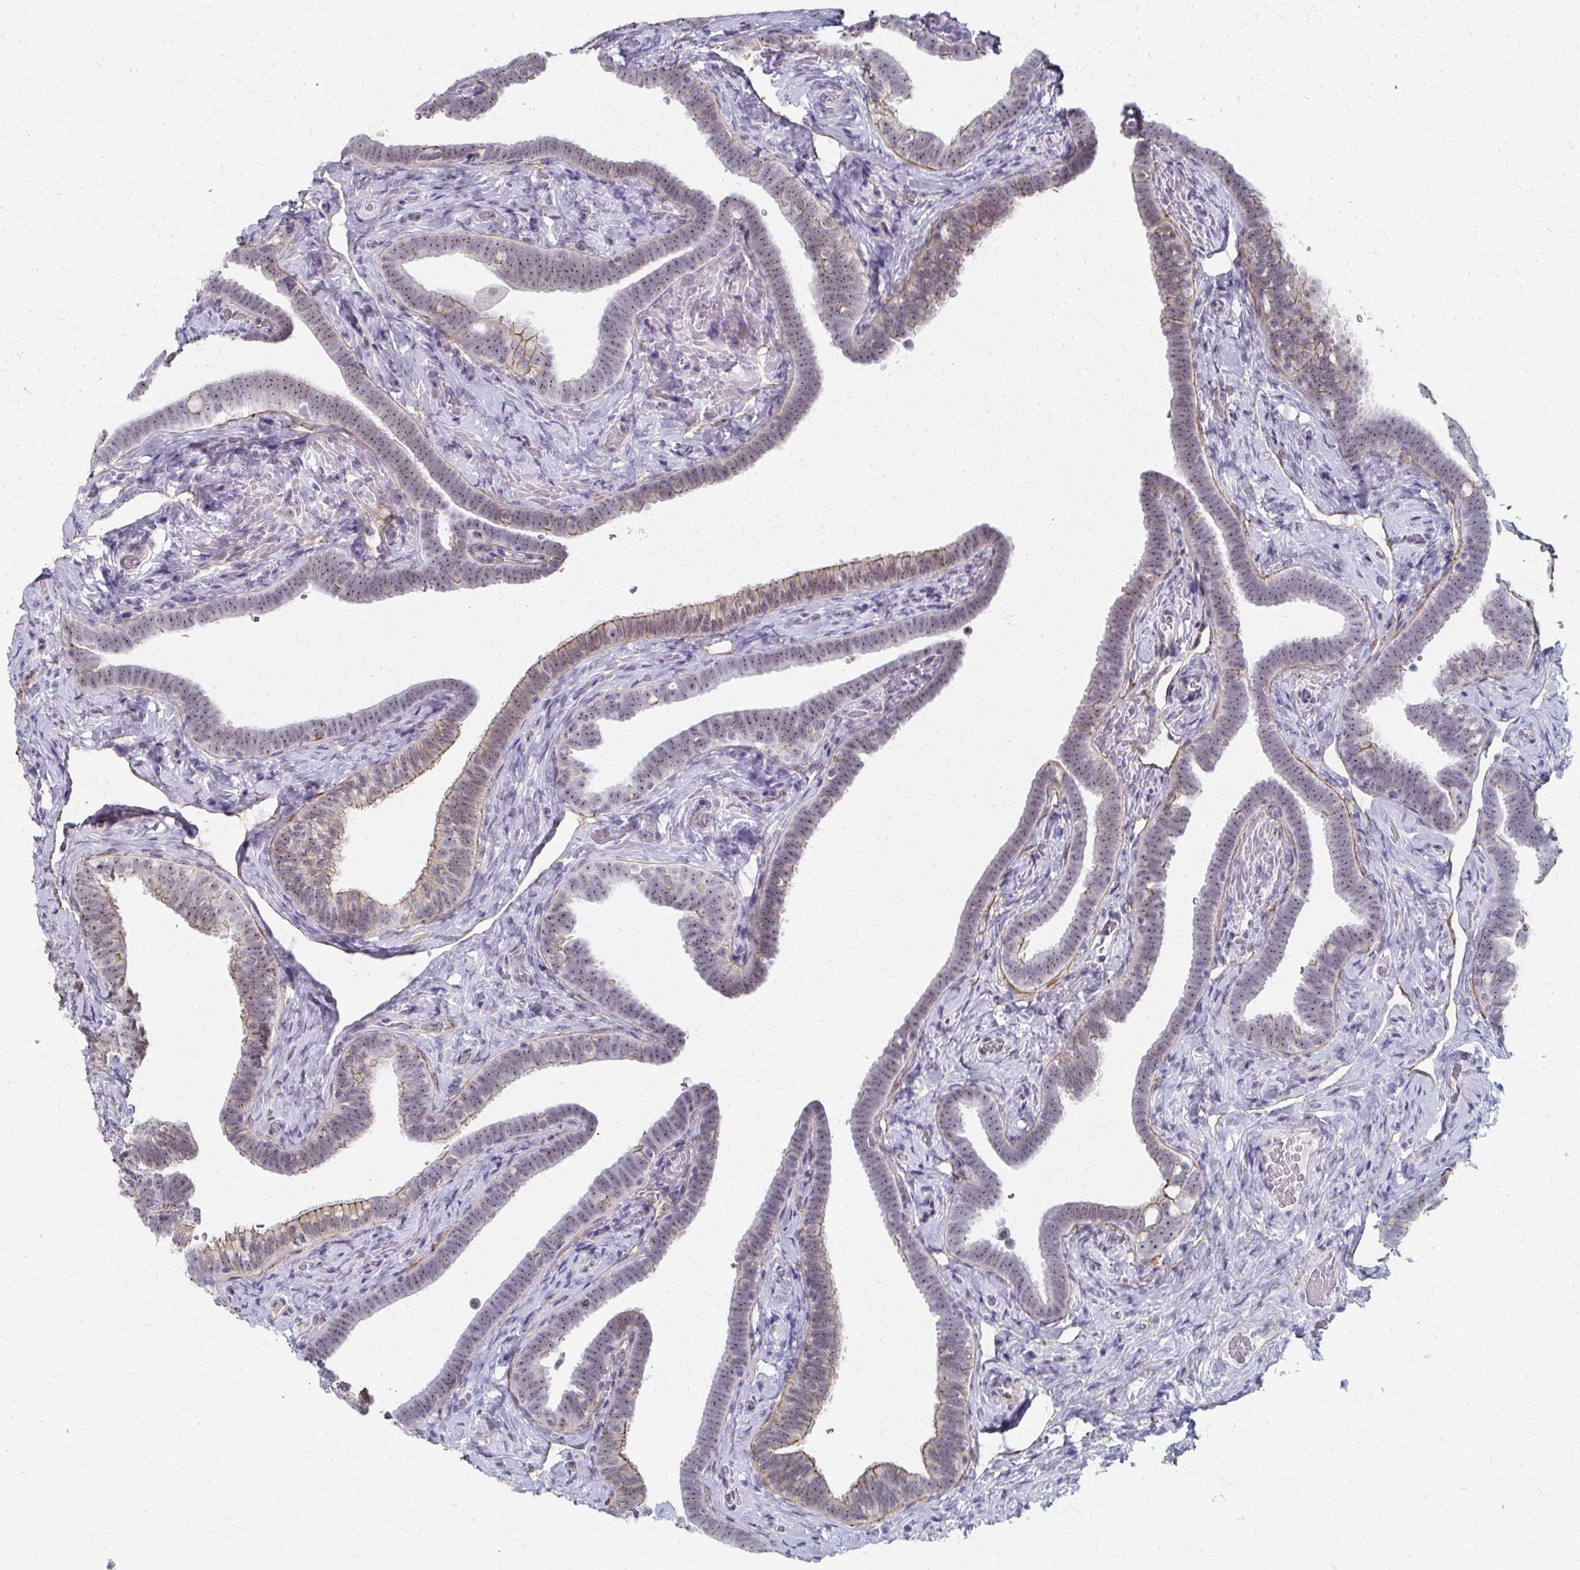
{"staining": {"intensity": "weak", "quantity": "25%-75%", "location": "cytoplasmic/membranous,nuclear"}, "tissue": "fallopian tube", "cell_type": "Glandular cells", "image_type": "normal", "snomed": [{"axis": "morphology", "description": "Normal tissue, NOS"}, {"axis": "topography", "description": "Fallopian tube"}], "caption": "This is an image of immunohistochemistry staining of normal fallopian tube, which shows weak staining in the cytoplasmic/membranous,nuclear of glandular cells.", "gene": "PES1", "patient": {"sex": "female", "age": 69}}